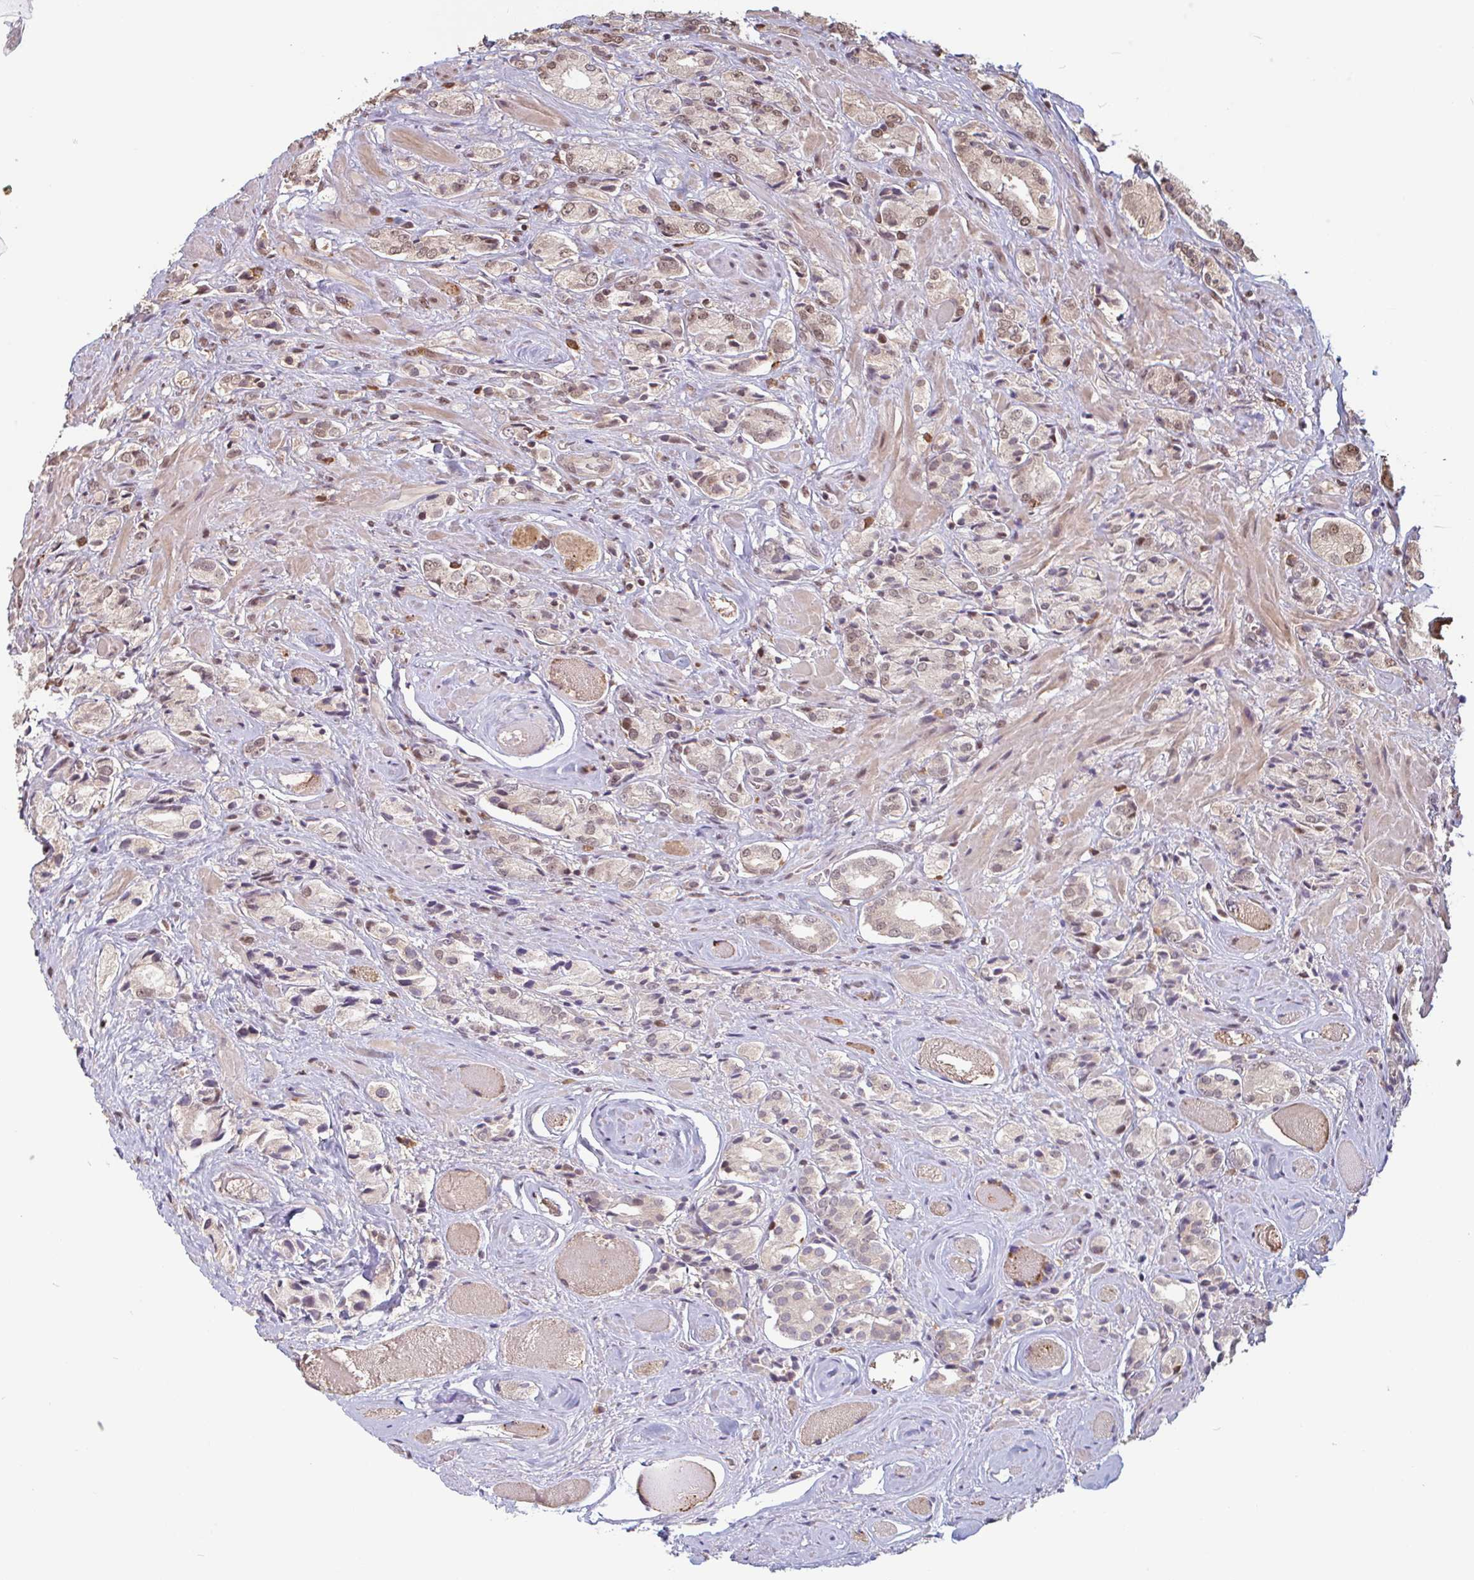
{"staining": {"intensity": "weak", "quantity": ">75%", "location": "nuclear"}, "tissue": "prostate cancer", "cell_type": "Tumor cells", "image_type": "cancer", "snomed": [{"axis": "morphology", "description": "Adenocarcinoma, High grade"}, {"axis": "topography", "description": "Prostate and seminal vesicle, NOS"}], "caption": "Protein staining exhibits weak nuclear staining in about >75% of tumor cells in prostate adenocarcinoma (high-grade).", "gene": "DR1", "patient": {"sex": "male", "age": 64}}